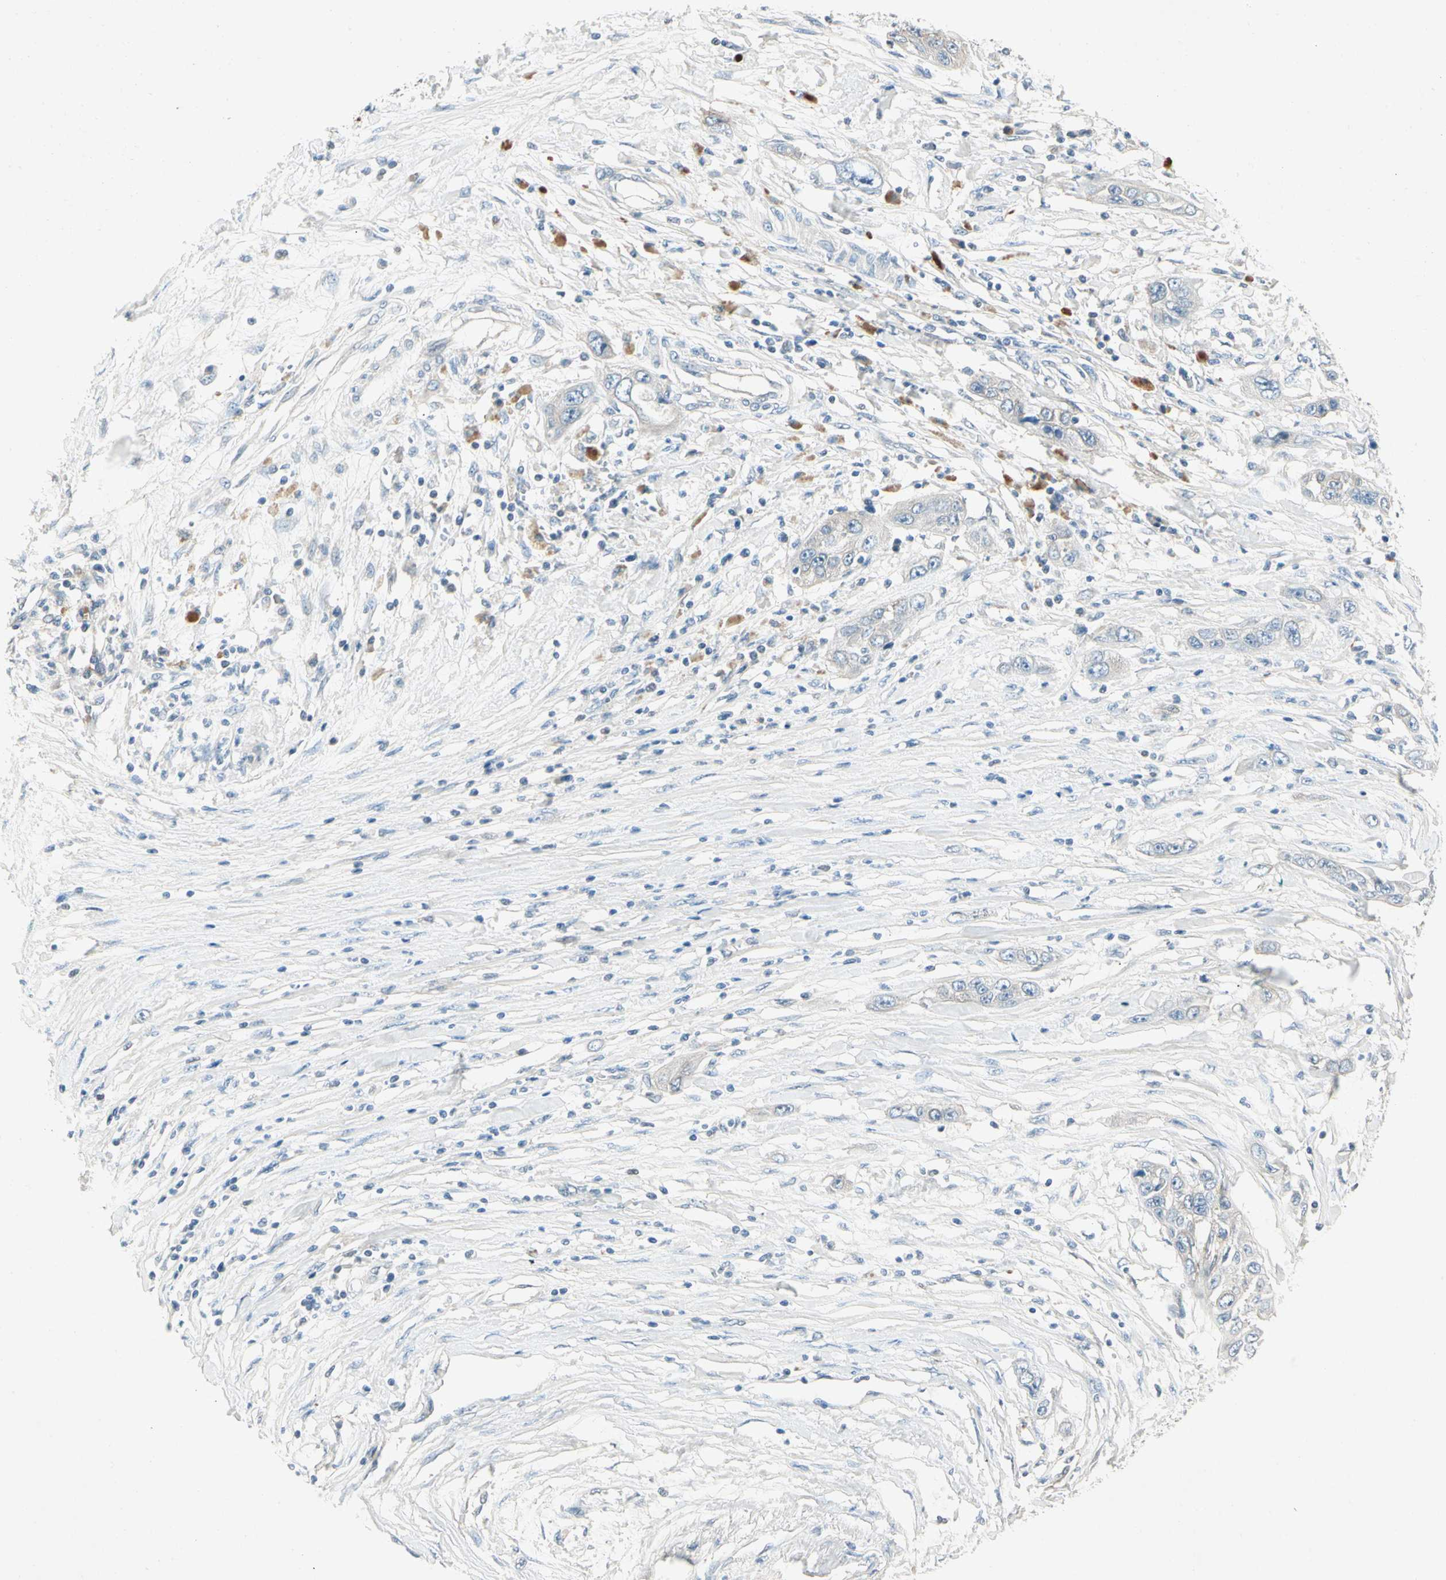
{"staining": {"intensity": "negative", "quantity": "none", "location": "none"}, "tissue": "pancreatic cancer", "cell_type": "Tumor cells", "image_type": "cancer", "snomed": [{"axis": "morphology", "description": "Adenocarcinoma, NOS"}, {"axis": "topography", "description": "Pancreas"}], "caption": "Protein analysis of adenocarcinoma (pancreatic) demonstrates no significant positivity in tumor cells.", "gene": "IL1R1", "patient": {"sex": "female", "age": 70}}